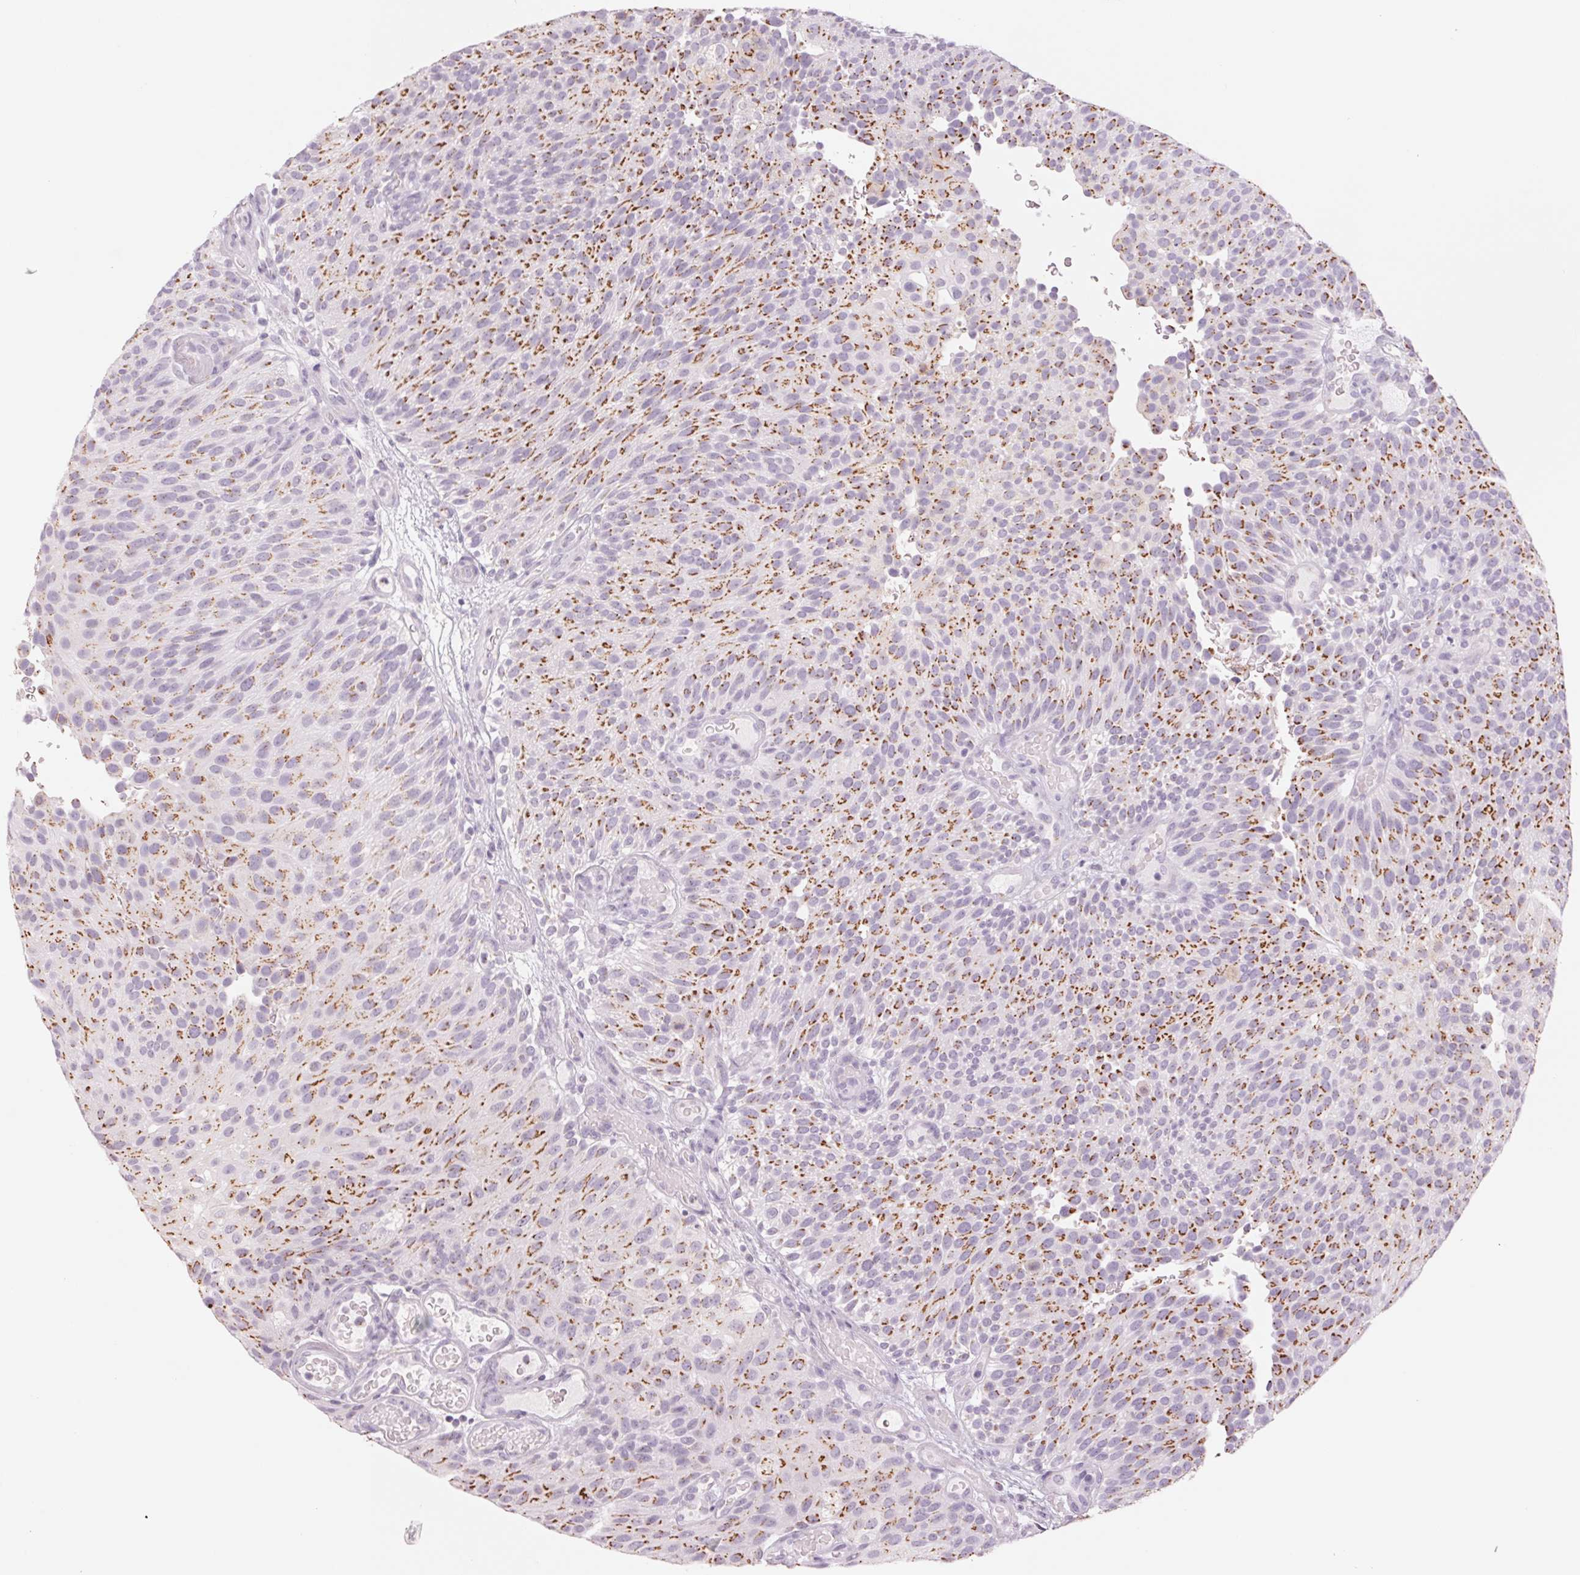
{"staining": {"intensity": "strong", "quantity": "25%-75%", "location": "cytoplasmic/membranous"}, "tissue": "urothelial cancer", "cell_type": "Tumor cells", "image_type": "cancer", "snomed": [{"axis": "morphology", "description": "Urothelial carcinoma, Low grade"}, {"axis": "topography", "description": "Urinary bladder"}], "caption": "Low-grade urothelial carcinoma tissue exhibits strong cytoplasmic/membranous expression in approximately 25%-75% of tumor cells, visualized by immunohistochemistry. The staining was performed using DAB (3,3'-diaminobenzidine) to visualize the protein expression in brown, while the nuclei were stained in blue with hematoxylin (Magnification: 20x).", "gene": "GALNT7", "patient": {"sex": "male", "age": 78}}